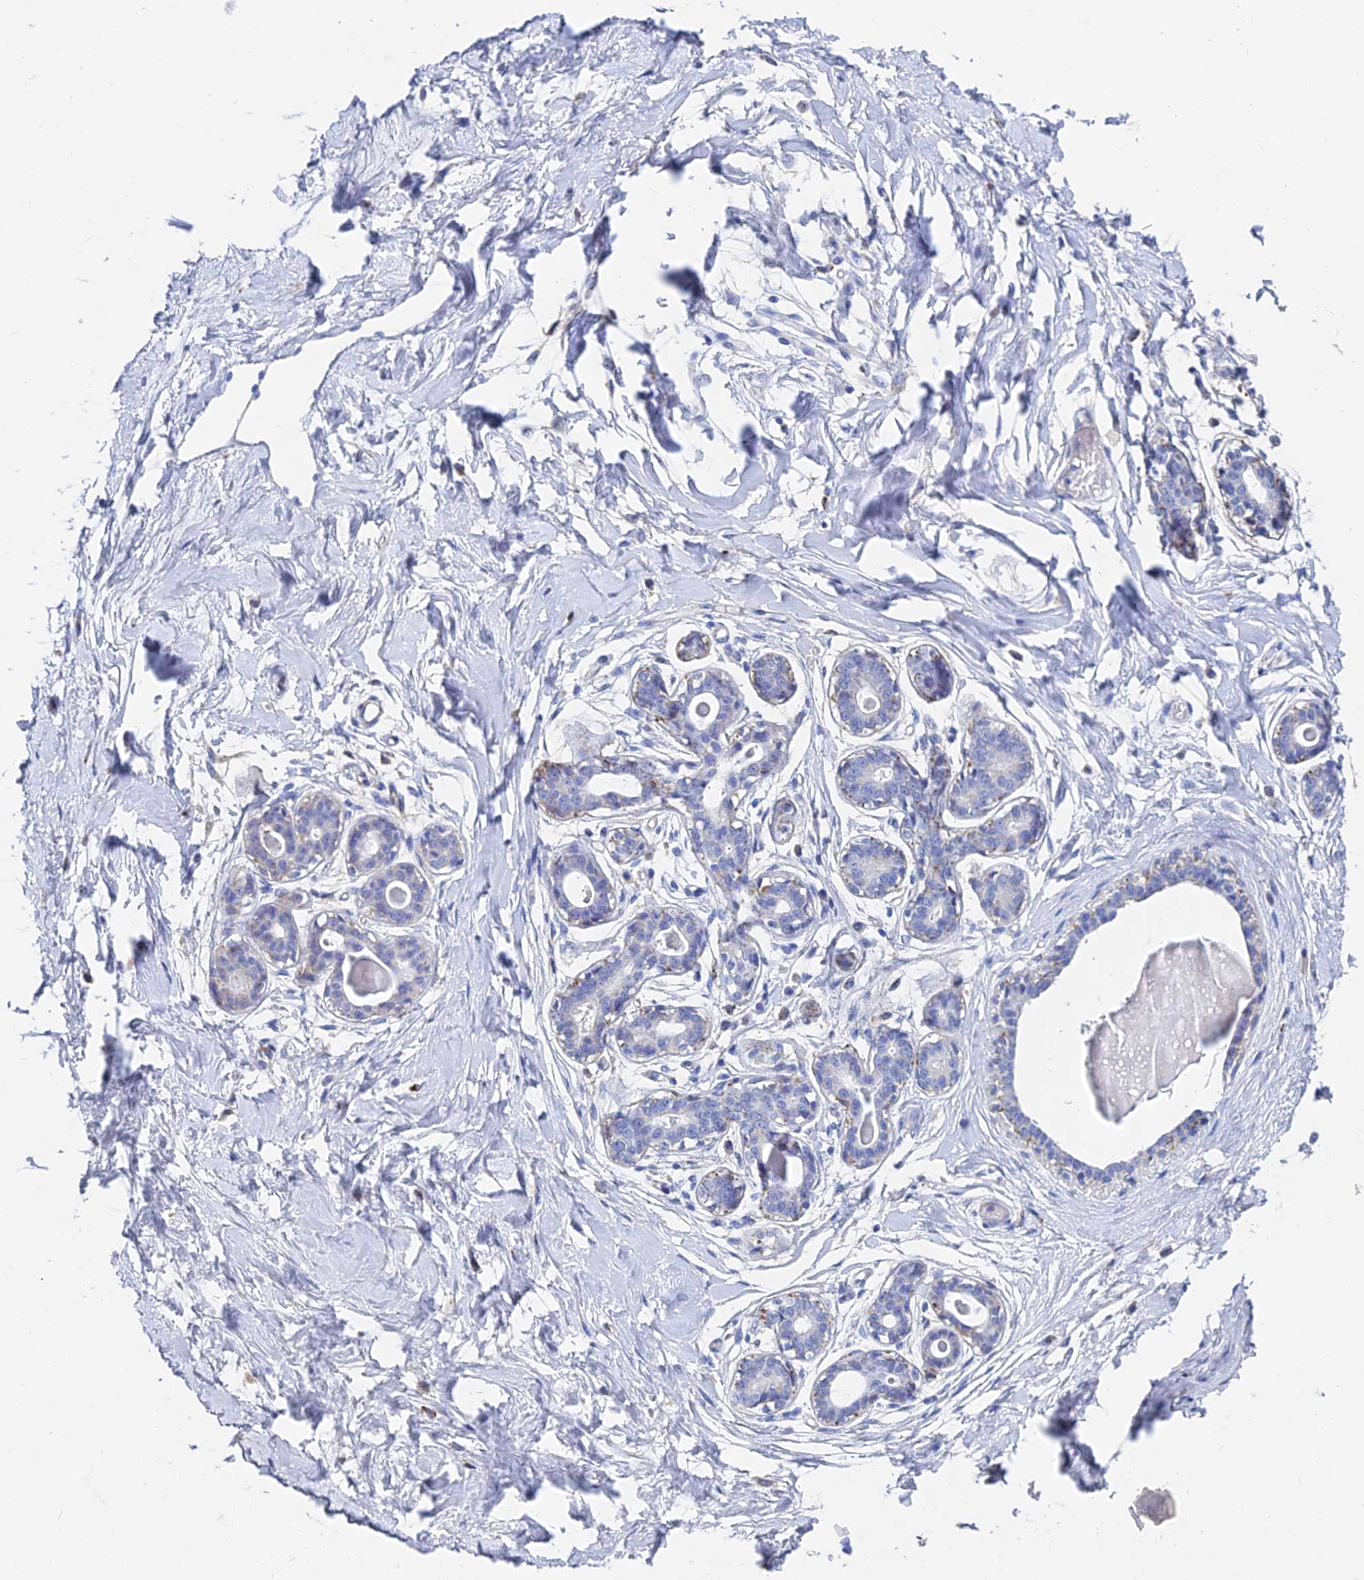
{"staining": {"intensity": "negative", "quantity": "none", "location": "none"}, "tissue": "breast", "cell_type": "Adipocytes", "image_type": "normal", "snomed": [{"axis": "morphology", "description": "Normal tissue, NOS"}, {"axis": "topography", "description": "Breast"}], "caption": "IHC image of benign human breast stained for a protein (brown), which exhibits no staining in adipocytes. The staining is performed using DAB brown chromogen with nuclei counter-stained in using hematoxylin.", "gene": "SPNS1", "patient": {"sex": "female", "age": 45}}